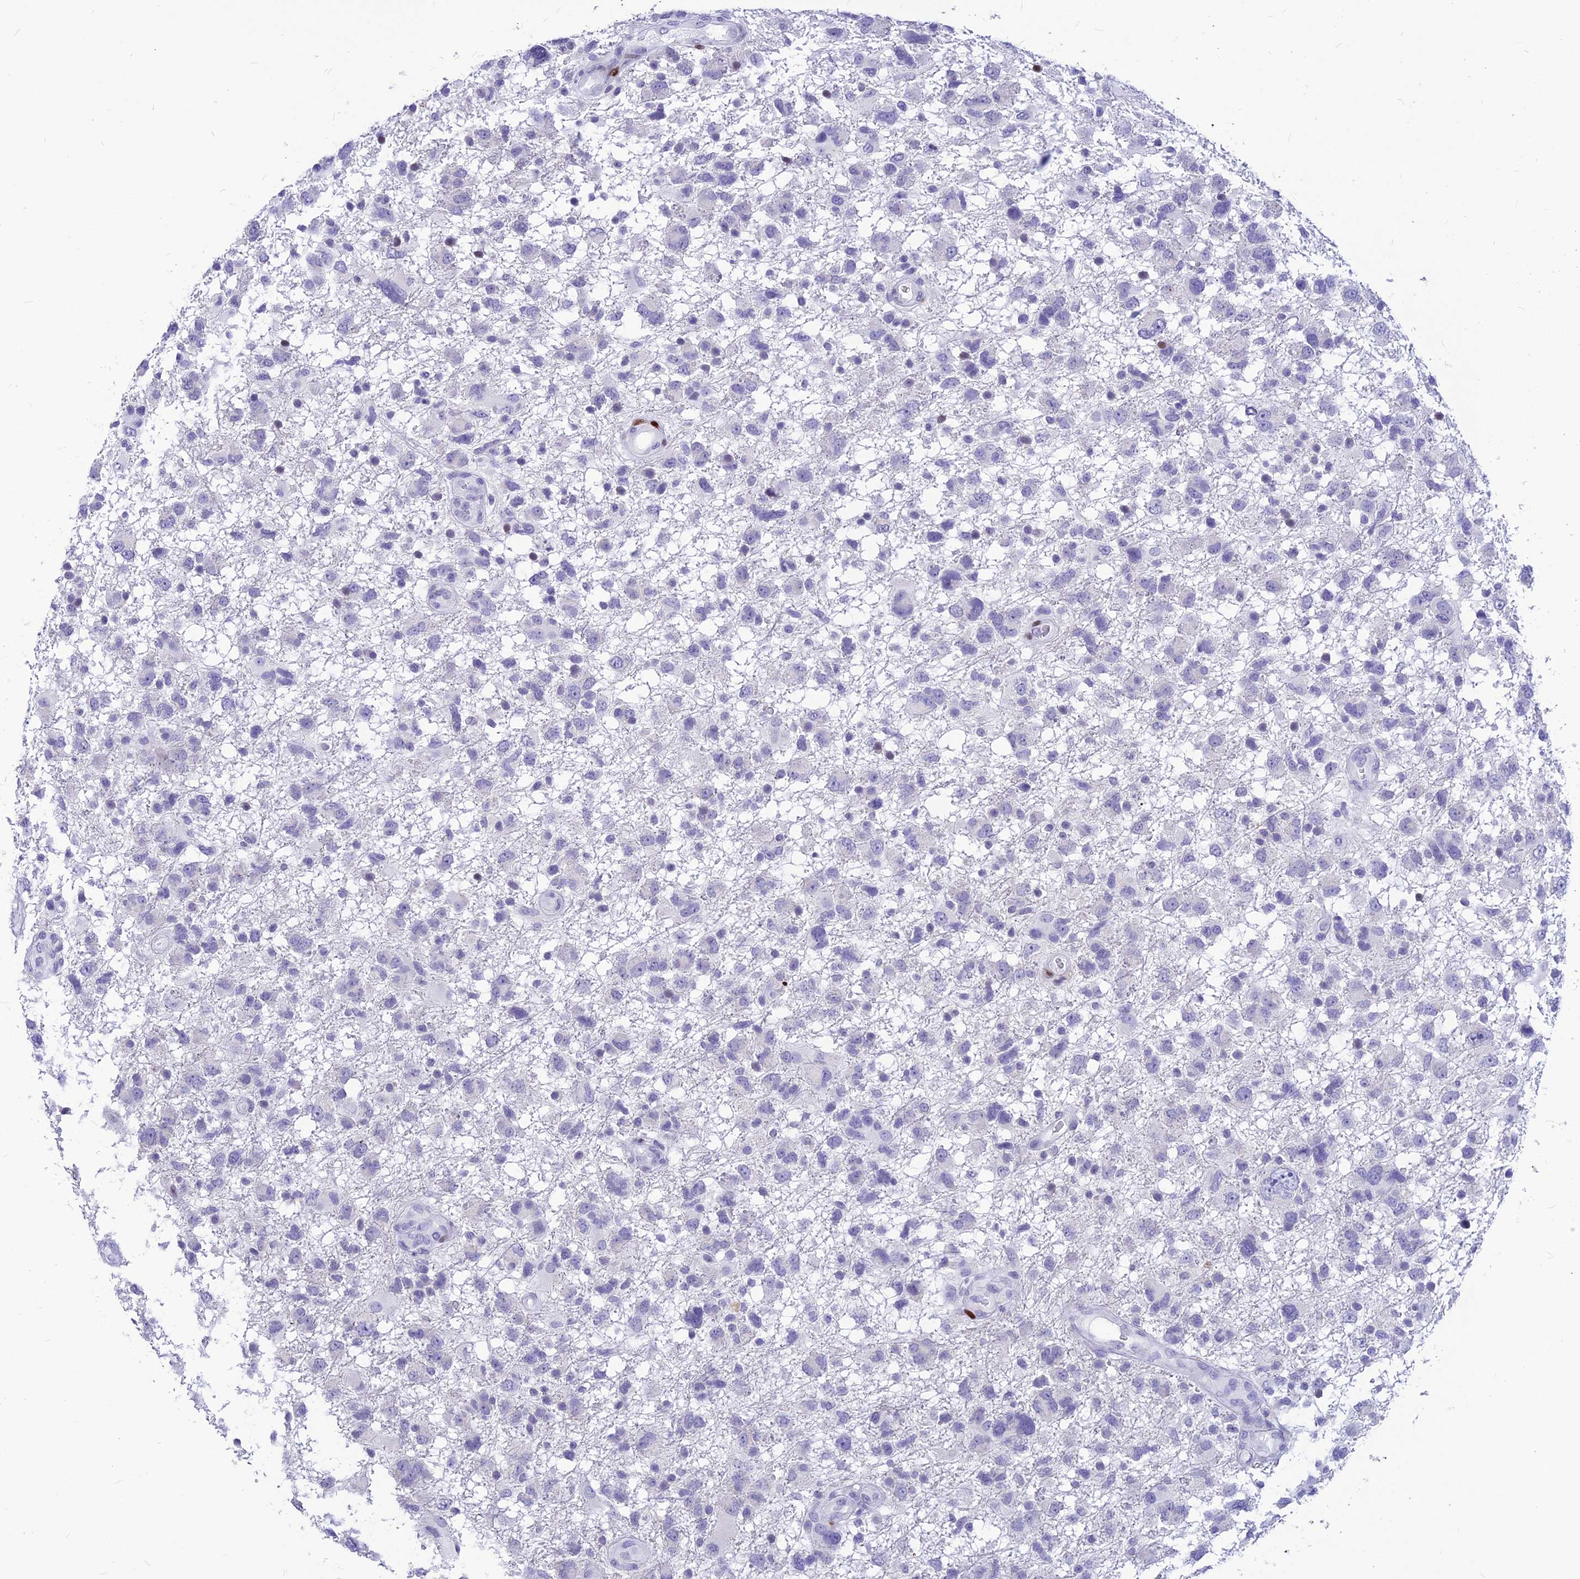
{"staining": {"intensity": "negative", "quantity": "none", "location": "none"}, "tissue": "glioma", "cell_type": "Tumor cells", "image_type": "cancer", "snomed": [{"axis": "morphology", "description": "Glioma, malignant, High grade"}, {"axis": "topography", "description": "Brain"}], "caption": "Human glioma stained for a protein using immunohistochemistry (IHC) shows no positivity in tumor cells.", "gene": "PRPS1", "patient": {"sex": "male", "age": 61}}